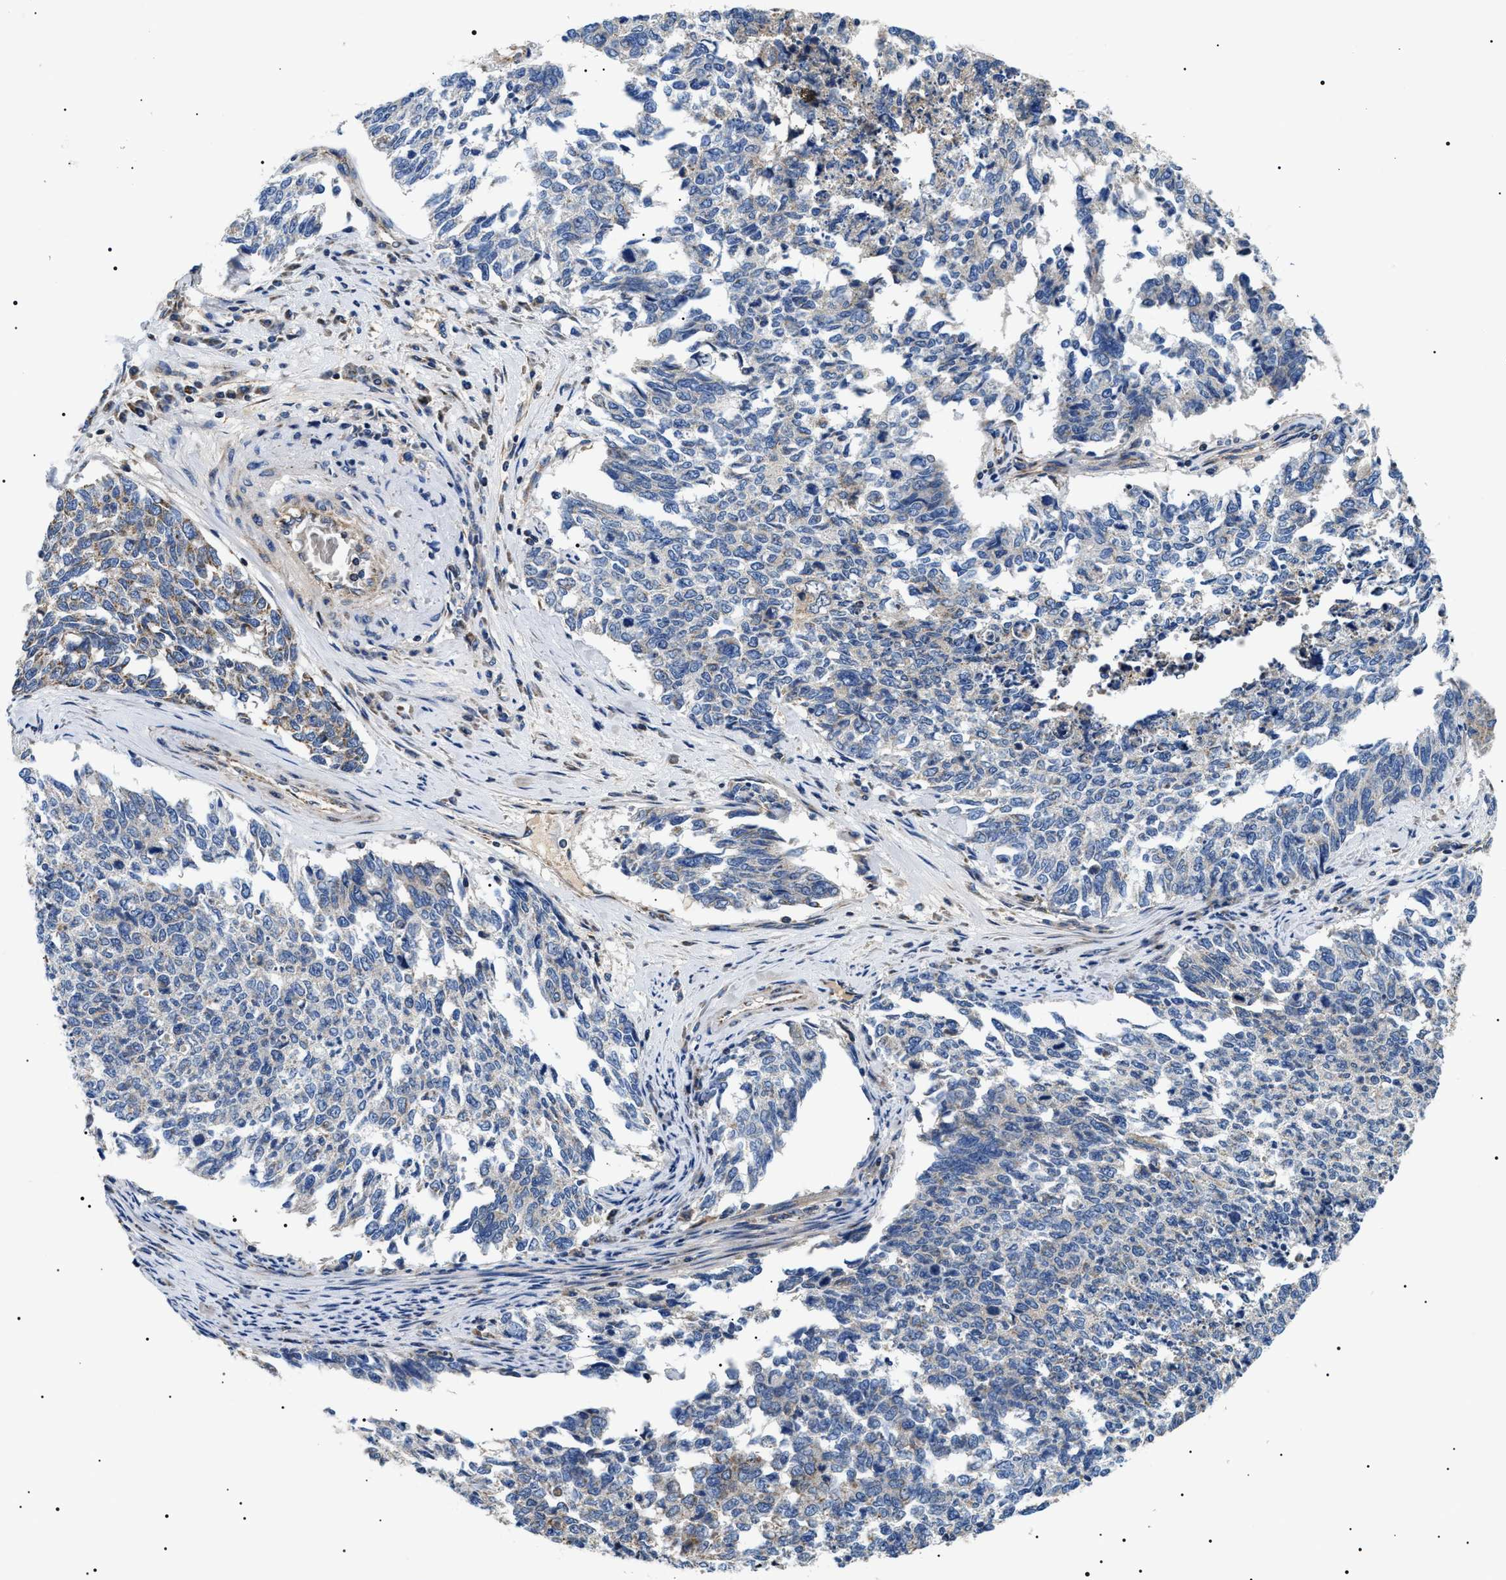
{"staining": {"intensity": "negative", "quantity": "none", "location": "none"}, "tissue": "cervical cancer", "cell_type": "Tumor cells", "image_type": "cancer", "snomed": [{"axis": "morphology", "description": "Squamous cell carcinoma, NOS"}, {"axis": "topography", "description": "Cervix"}], "caption": "Immunohistochemical staining of cervical cancer (squamous cell carcinoma) reveals no significant staining in tumor cells. (DAB (3,3'-diaminobenzidine) immunohistochemistry (IHC), high magnification).", "gene": "OXSM", "patient": {"sex": "female", "age": 63}}